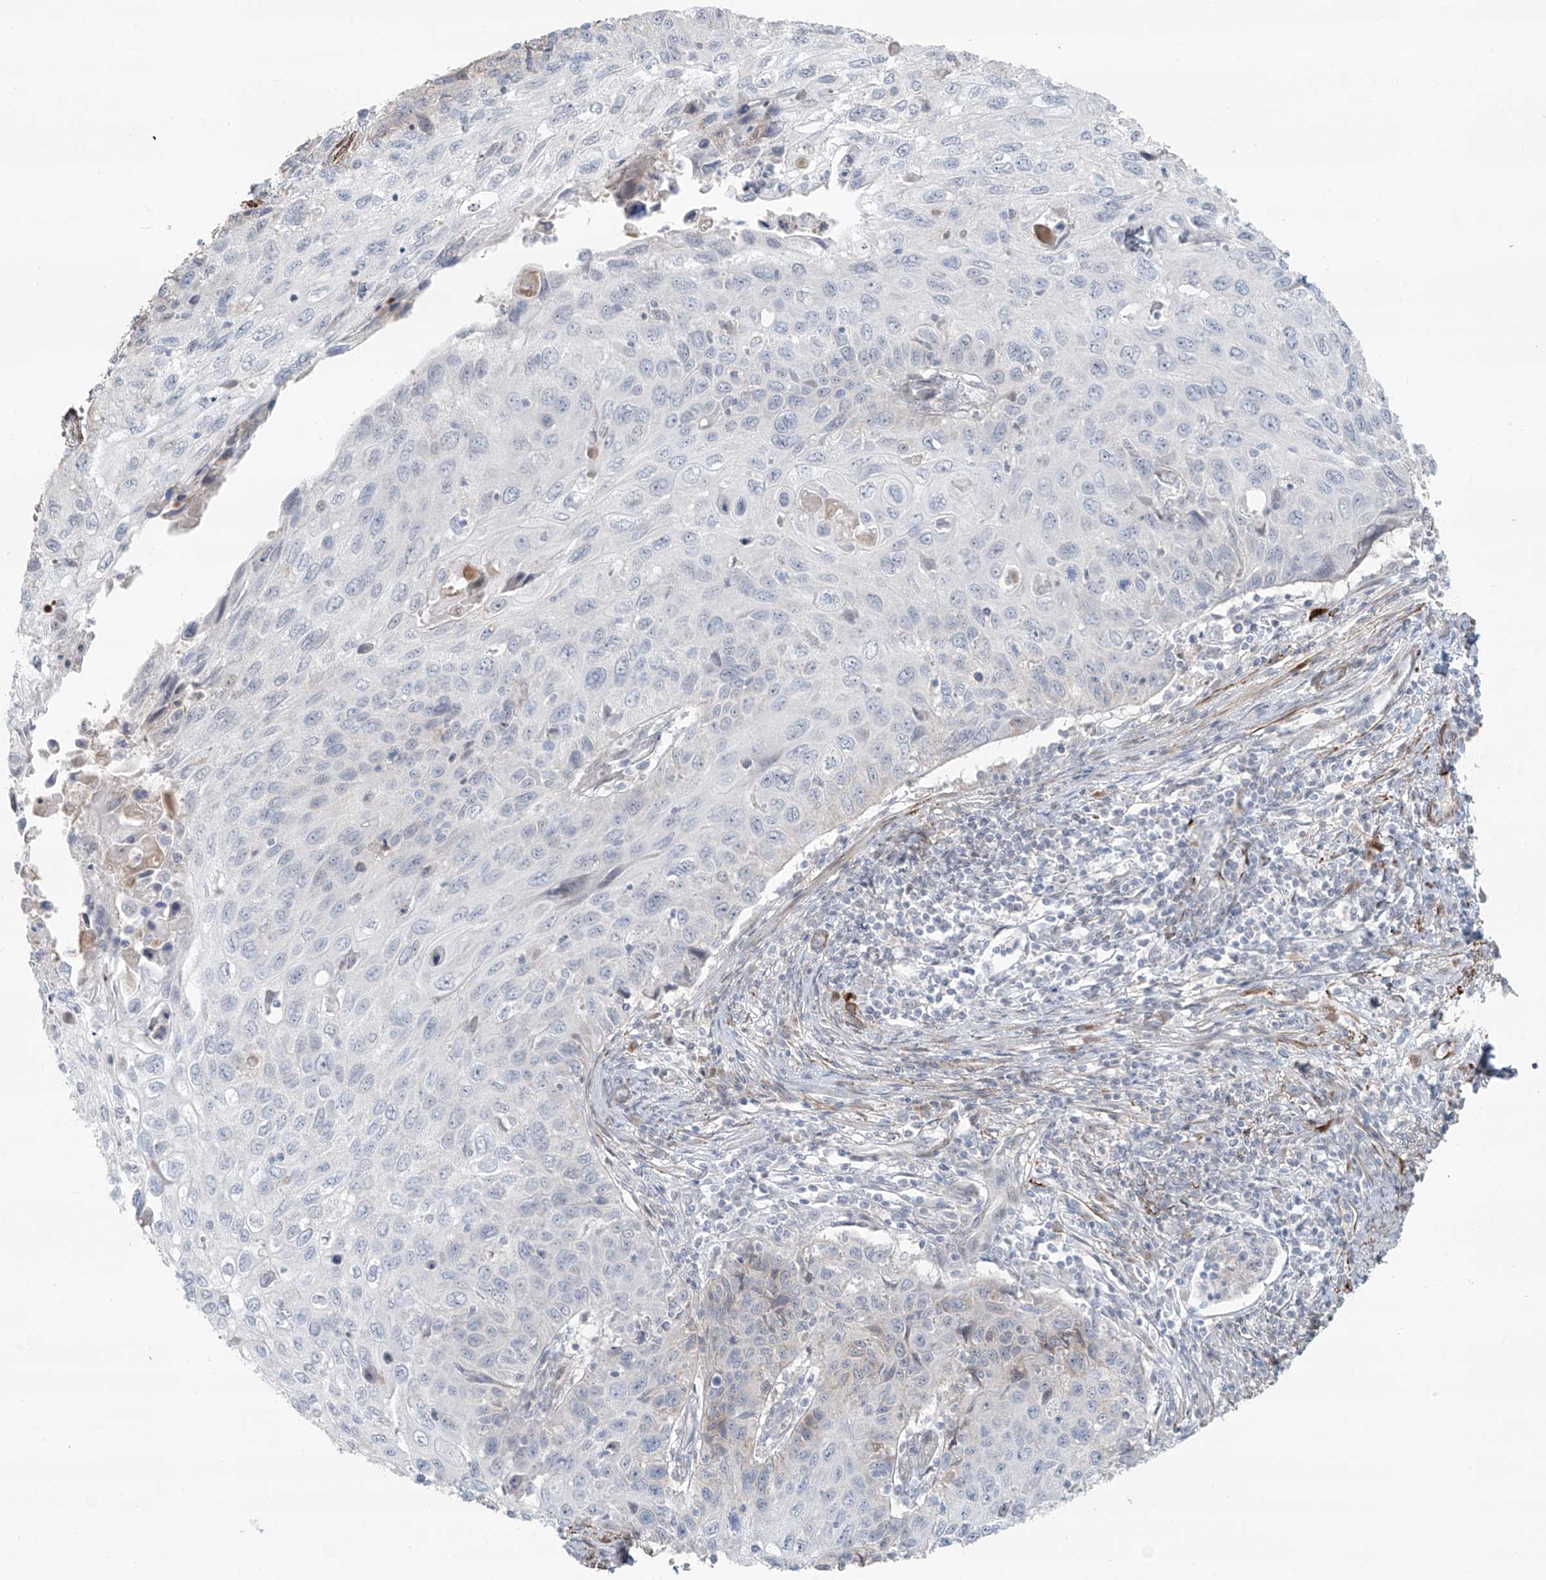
{"staining": {"intensity": "negative", "quantity": "none", "location": "none"}, "tissue": "cervical cancer", "cell_type": "Tumor cells", "image_type": "cancer", "snomed": [{"axis": "morphology", "description": "Squamous cell carcinoma, NOS"}, {"axis": "topography", "description": "Cervix"}], "caption": "IHC photomicrograph of human squamous cell carcinoma (cervical) stained for a protein (brown), which displays no staining in tumor cells. (Stains: DAB (3,3'-diaminobenzidine) immunohistochemistry (IHC) with hematoxylin counter stain, Microscopy: brightfield microscopy at high magnification).", "gene": "RASGEF1A", "patient": {"sex": "female", "age": 70}}